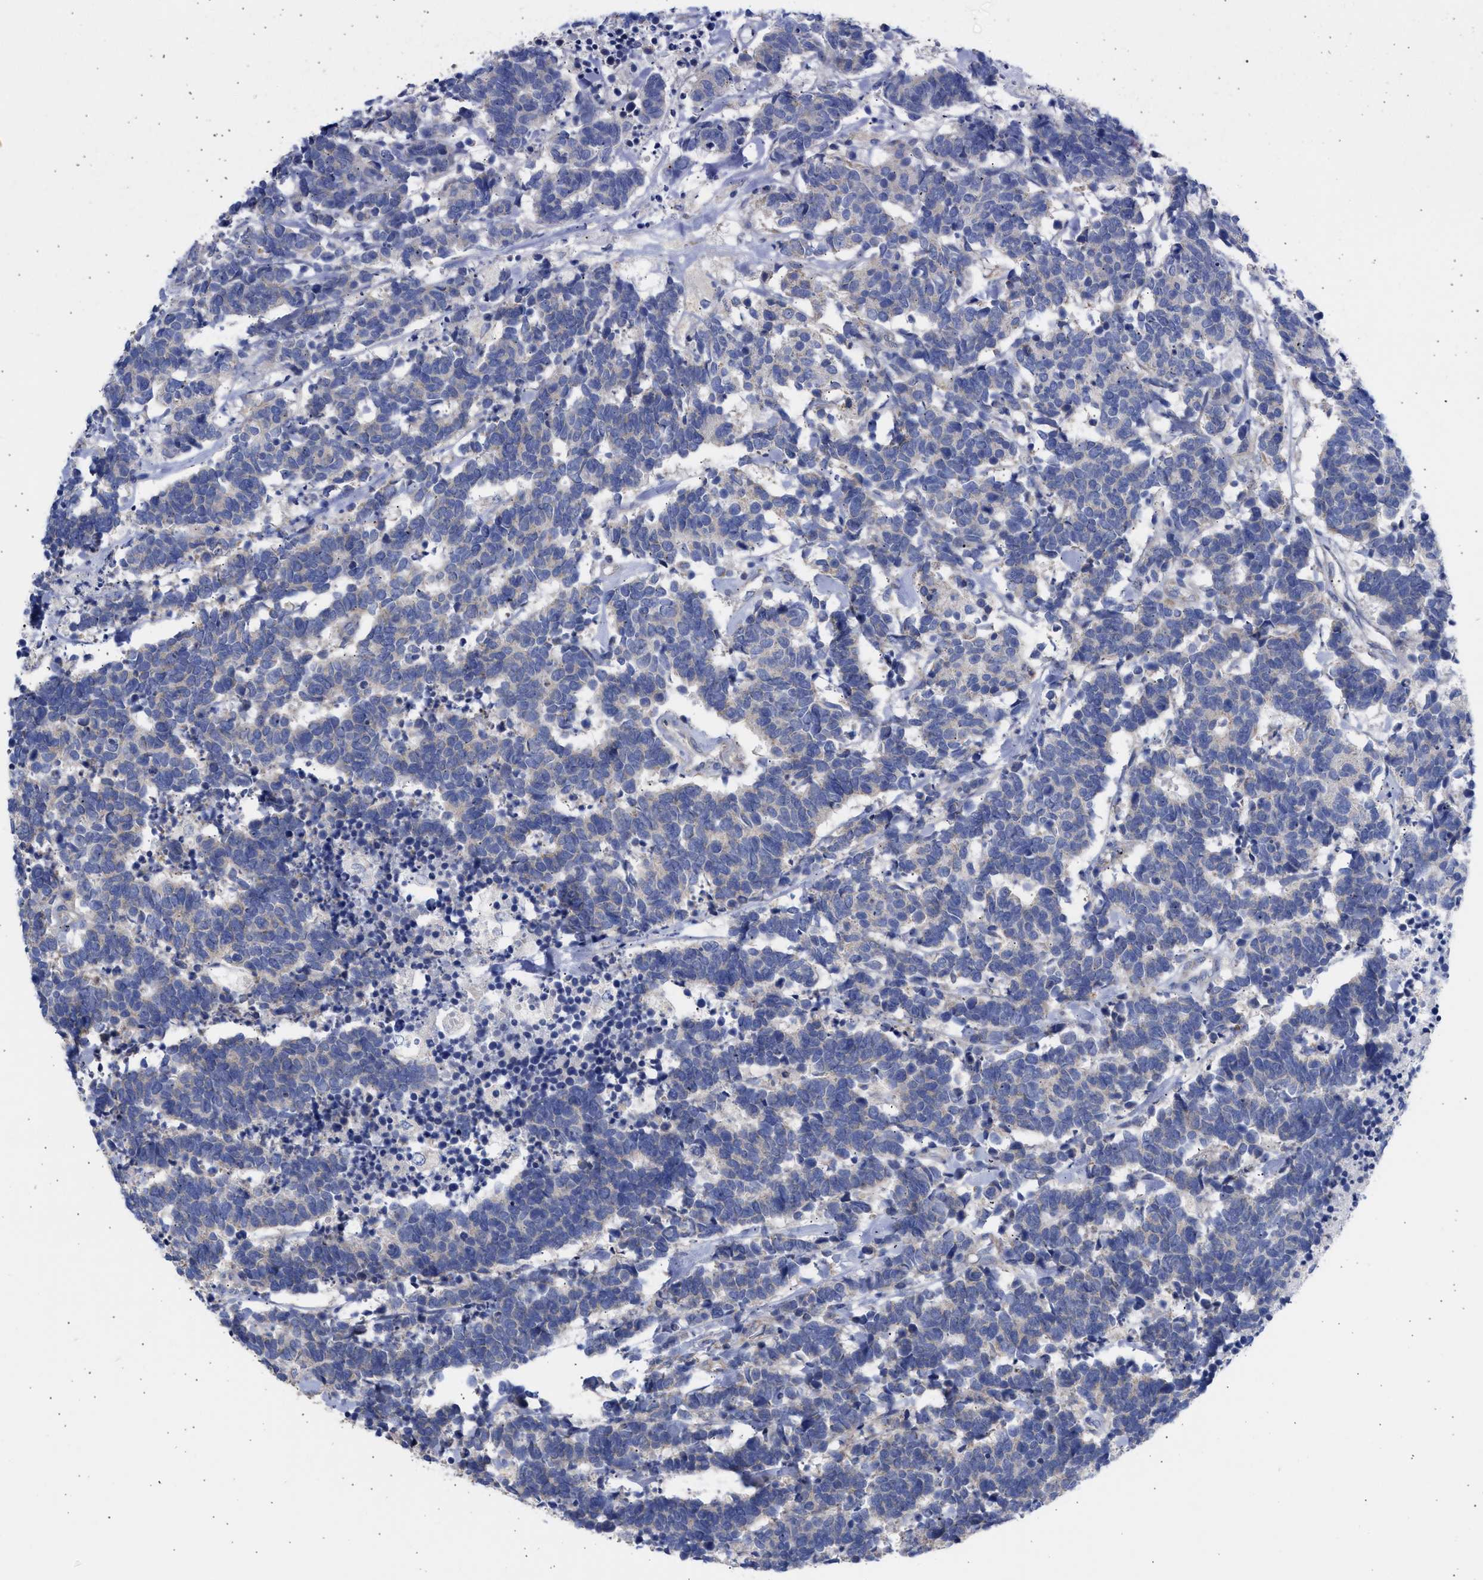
{"staining": {"intensity": "weak", "quantity": "<25%", "location": "cytoplasmic/membranous"}, "tissue": "carcinoid", "cell_type": "Tumor cells", "image_type": "cancer", "snomed": [{"axis": "morphology", "description": "Carcinoma, NOS"}, {"axis": "morphology", "description": "Carcinoid, malignant, NOS"}, {"axis": "topography", "description": "Urinary bladder"}], "caption": "IHC image of malignant carcinoid stained for a protein (brown), which reveals no staining in tumor cells.", "gene": "BTG3", "patient": {"sex": "male", "age": 57}}